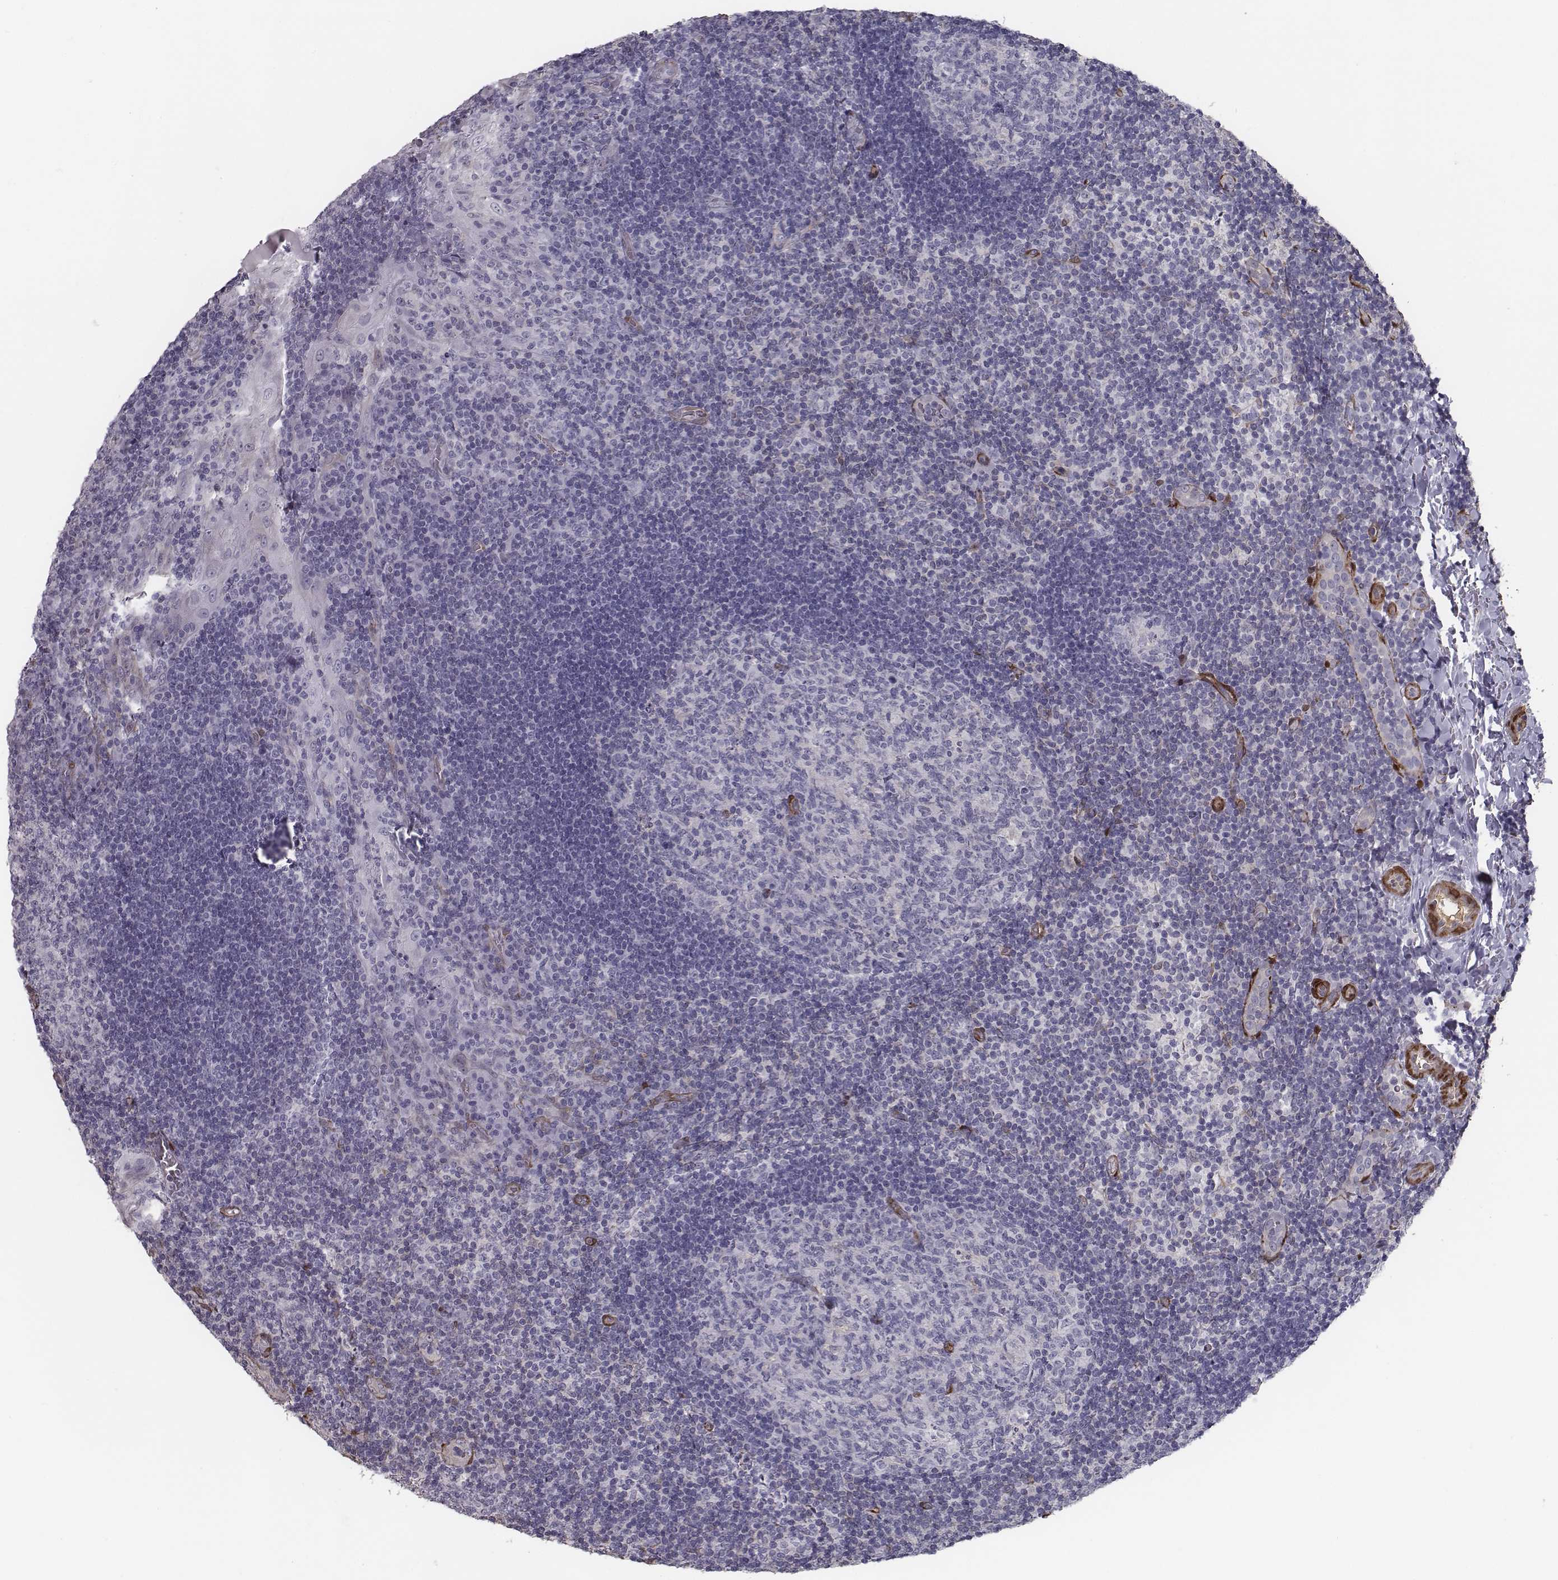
{"staining": {"intensity": "negative", "quantity": "none", "location": "none"}, "tissue": "tonsil", "cell_type": "Germinal center cells", "image_type": "normal", "snomed": [{"axis": "morphology", "description": "Normal tissue, NOS"}, {"axis": "topography", "description": "Tonsil"}], "caption": "High magnification brightfield microscopy of normal tonsil stained with DAB (3,3'-diaminobenzidine) (brown) and counterstained with hematoxylin (blue): germinal center cells show no significant expression. (Stains: DAB (3,3'-diaminobenzidine) IHC with hematoxylin counter stain, Microscopy: brightfield microscopy at high magnification).", "gene": "ISYNA1", "patient": {"sex": "male", "age": 17}}